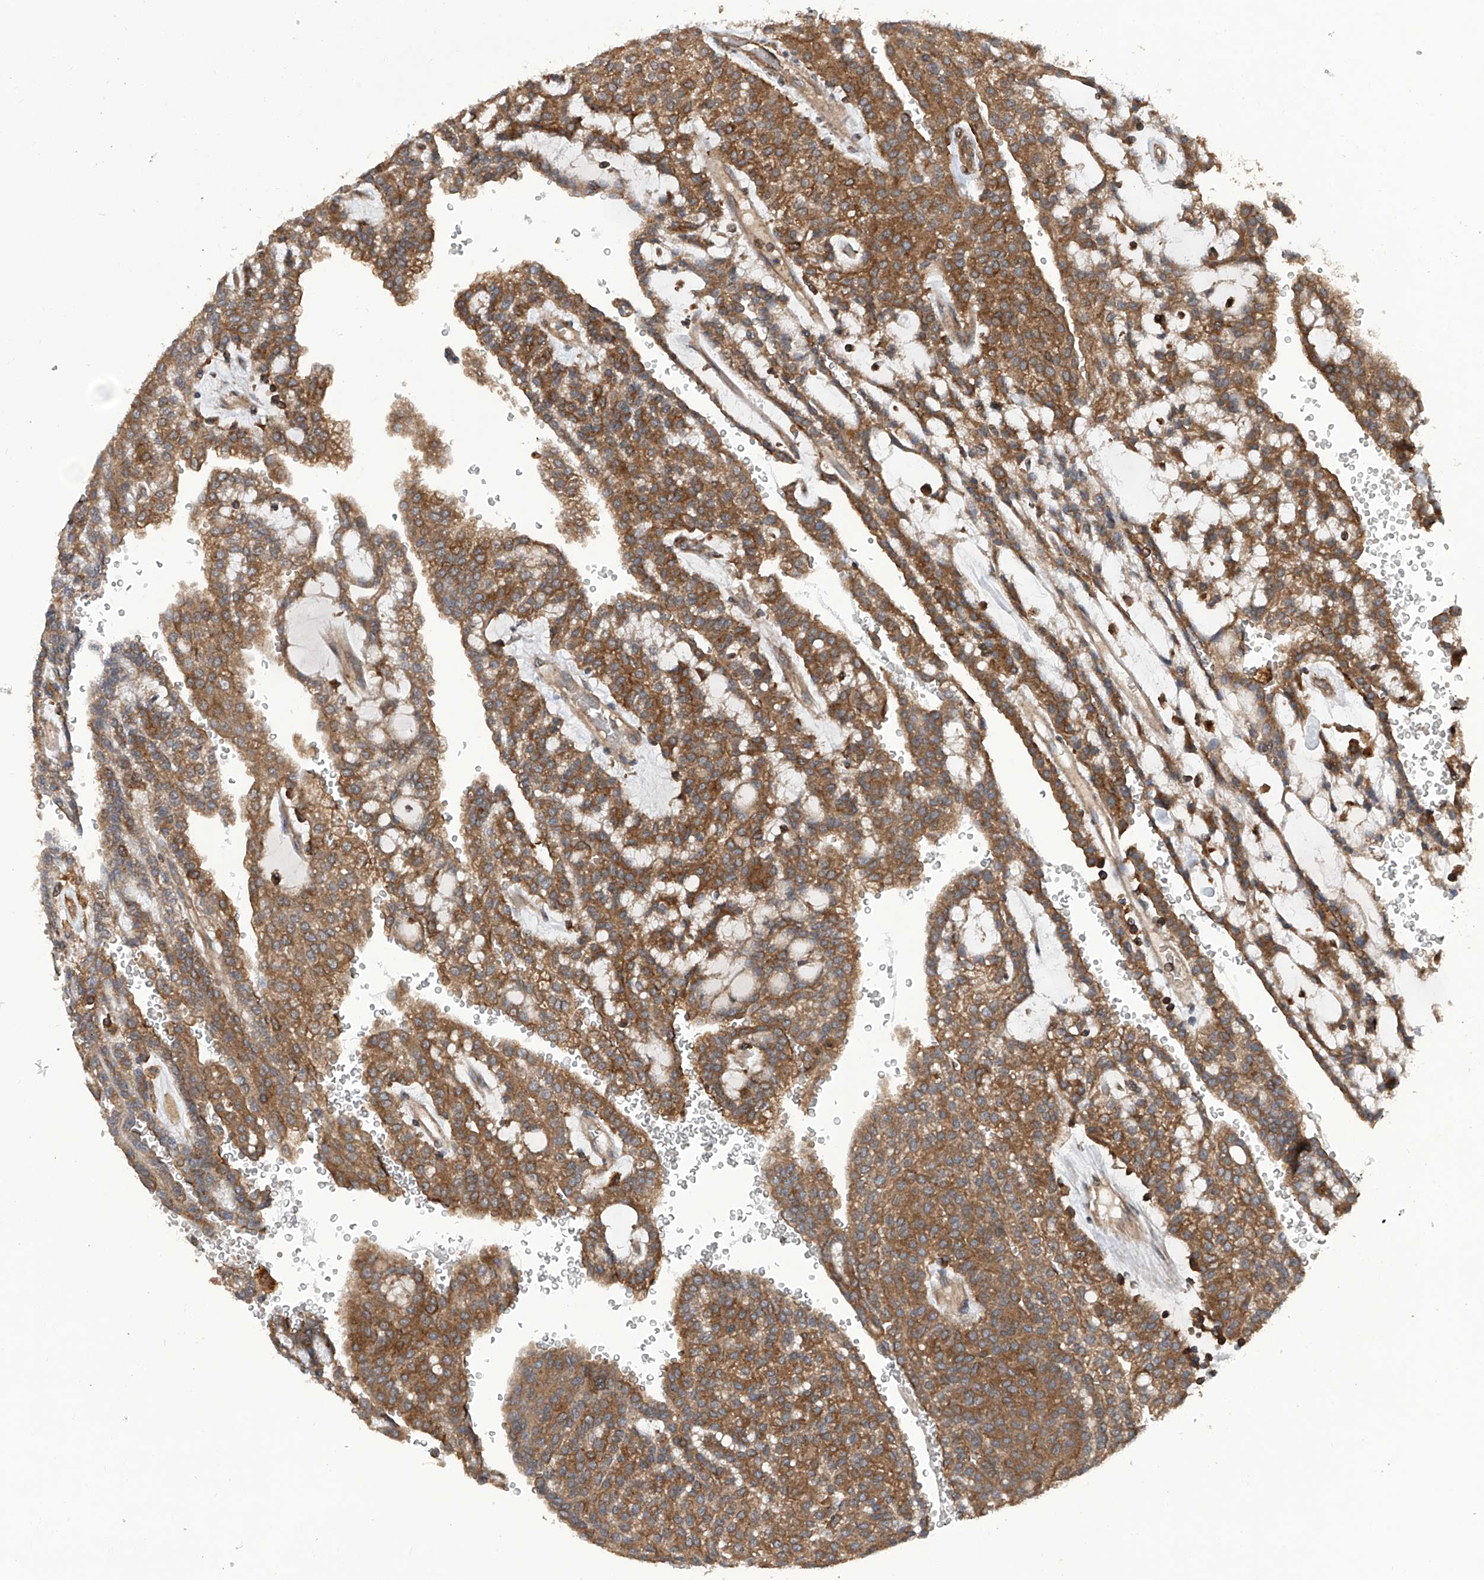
{"staining": {"intensity": "moderate", "quantity": ">75%", "location": "cytoplasmic/membranous"}, "tissue": "renal cancer", "cell_type": "Tumor cells", "image_type": "cancer", "snomed": [{"axis": "morphology", "description": "Adenocarcinoma, NOS"}, {"axis": "topography", "description": "Kidney"}], "caption": "Immunohistochemistry (IHC) of adenocarcinoma (renal) displays medium levels of moderate cytoplasmic/membranous expression in approximately >75% of tumor cells.", "gene": "SMAP1", "patient": {"sex": "male", "age": 63}}